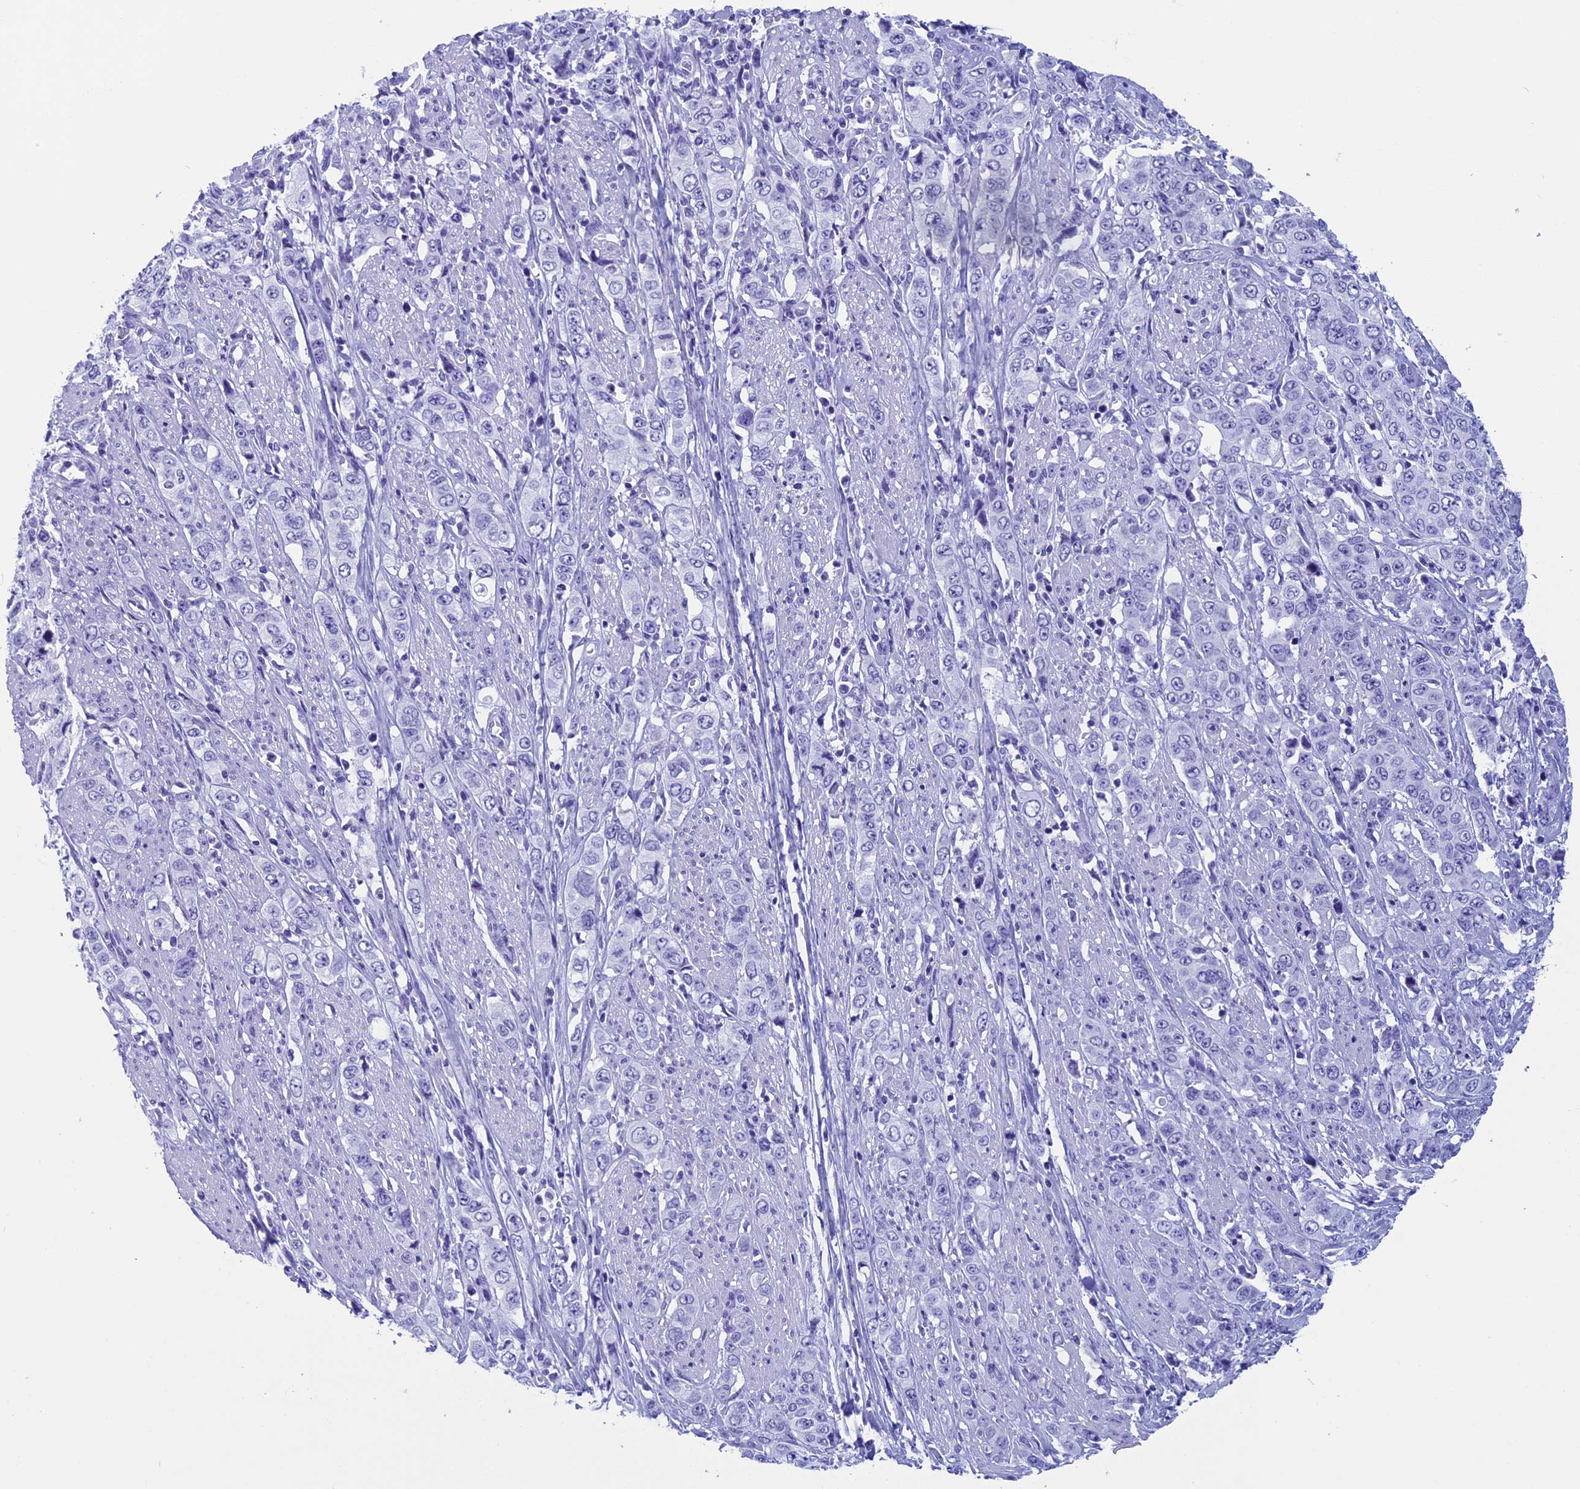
{"staining": {"intensity": "negative", "quantity": "none", "location": "none"}, "tissue": "stomach cancer", "cell_type": "Tumor cells", "image_type": "cancer", "snomed": [{"axis": "morphology", "description": "Adenocarcinoma, NOS"}, {"axis": "topography", "description": "Stomach, upper"}], "caption": "Tumor cells are negative for brown protein staining in stomach cancer. The staining is performed using DAB brown chromogen with nuclei counter-stained in using hematoxylin.", "gene": "FAM169A", "patient": {"sex": "male", "age": 62}}